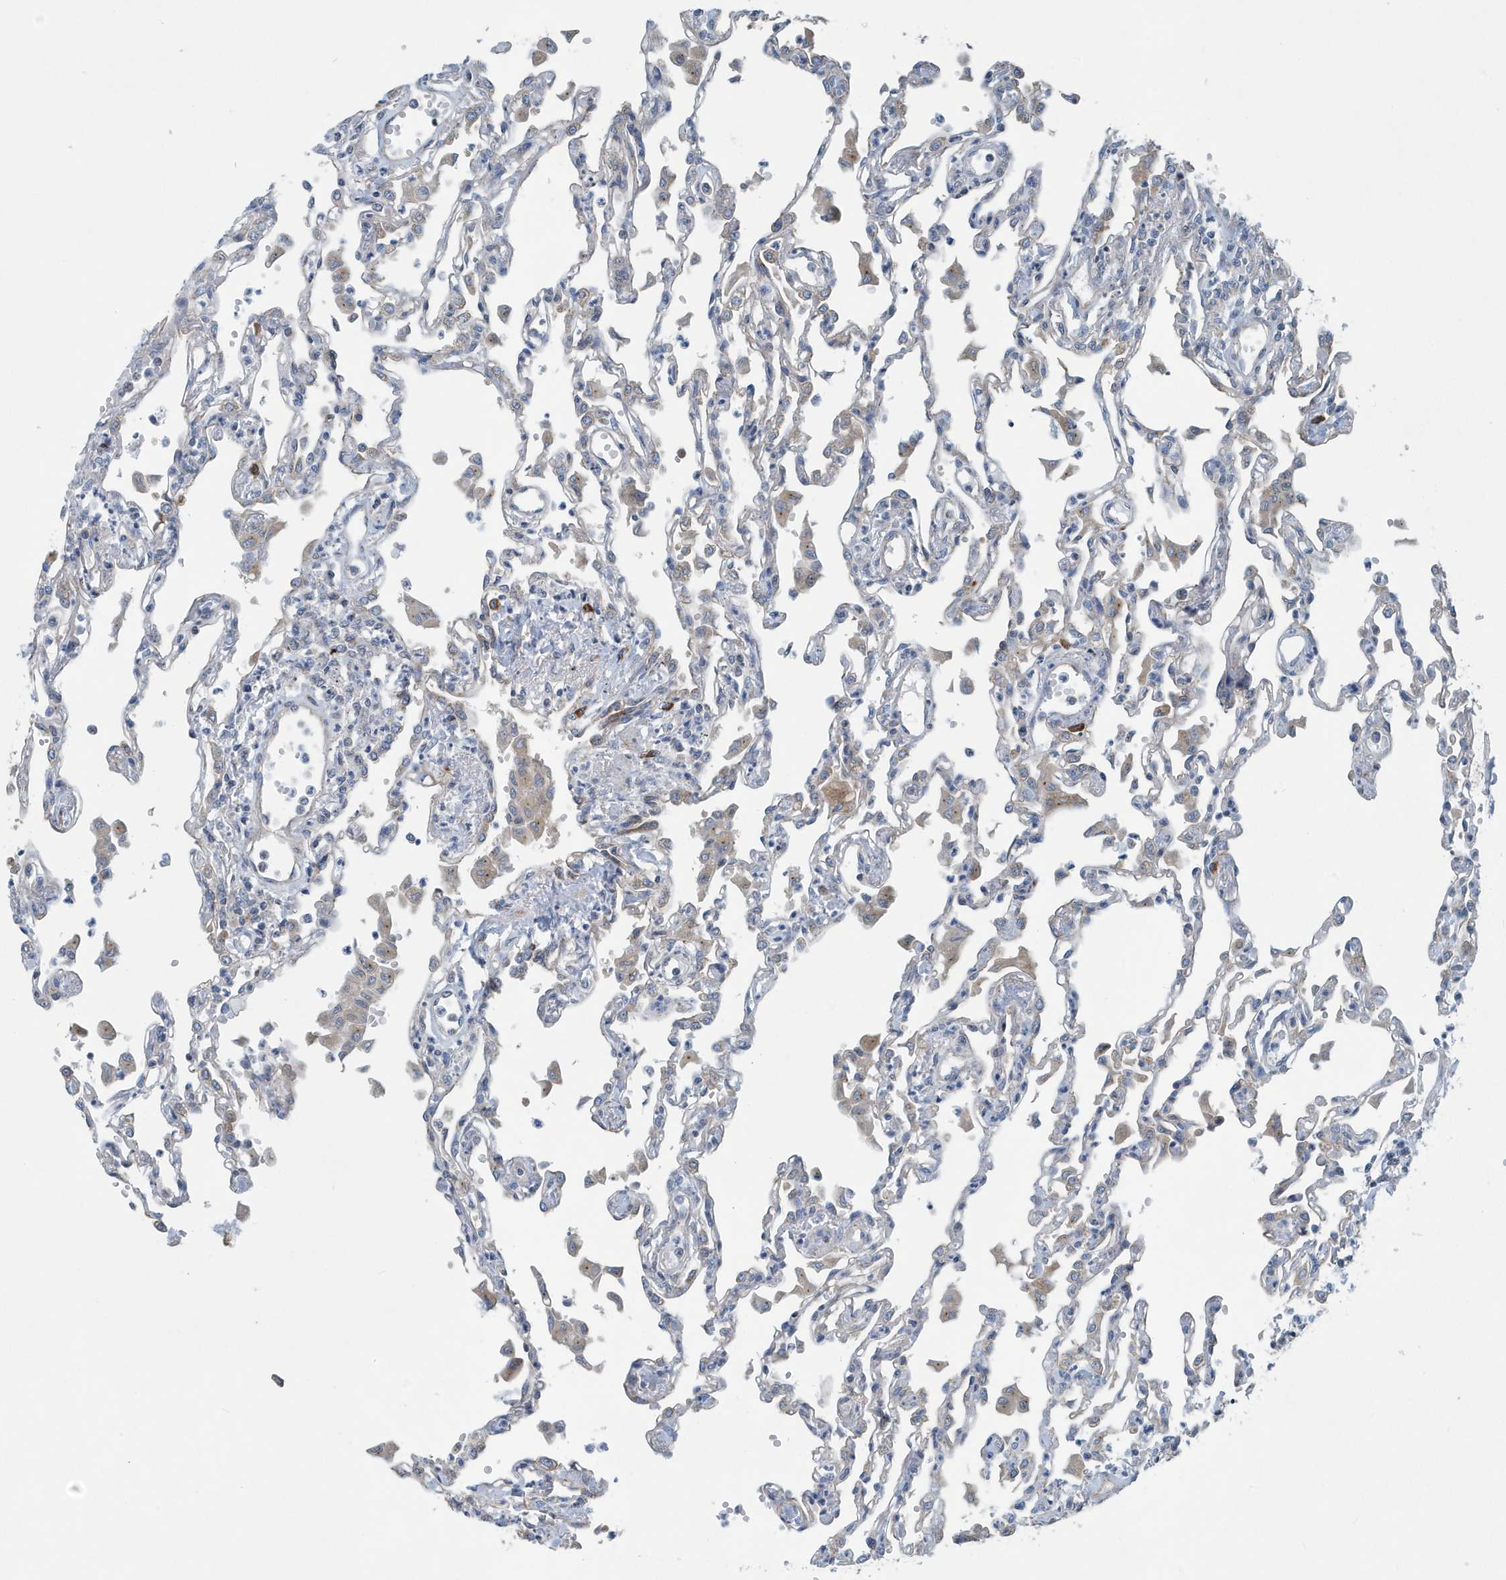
{"staining": {"intensity": "moderate", "quantity": "<25%", "location": "cytoplasmic/membranous"}, "tissue": "lung", "cell_type": "Alveolar cells", "image_type": "normal", "snomed": [{"axis": "morphology", "description": "Normal tissue, NOS"}, {"axis": "topography", "description": "Bronchus"}, {"axis": "topography", "description": "Lung"}], "caption": "A brown stain labels moderate cytoplasmic/membranous positivity of a protein in alveolar cells of unremarkable human lung. The protein of interest is stained brown, and the nuclei are stained in blue (DAB (3,3'-diaminobenzidine) IHC with brightfield microscopy, high magnification).", "gene": "PPM1M", "patient": {"sex": "female", "age": 49}}